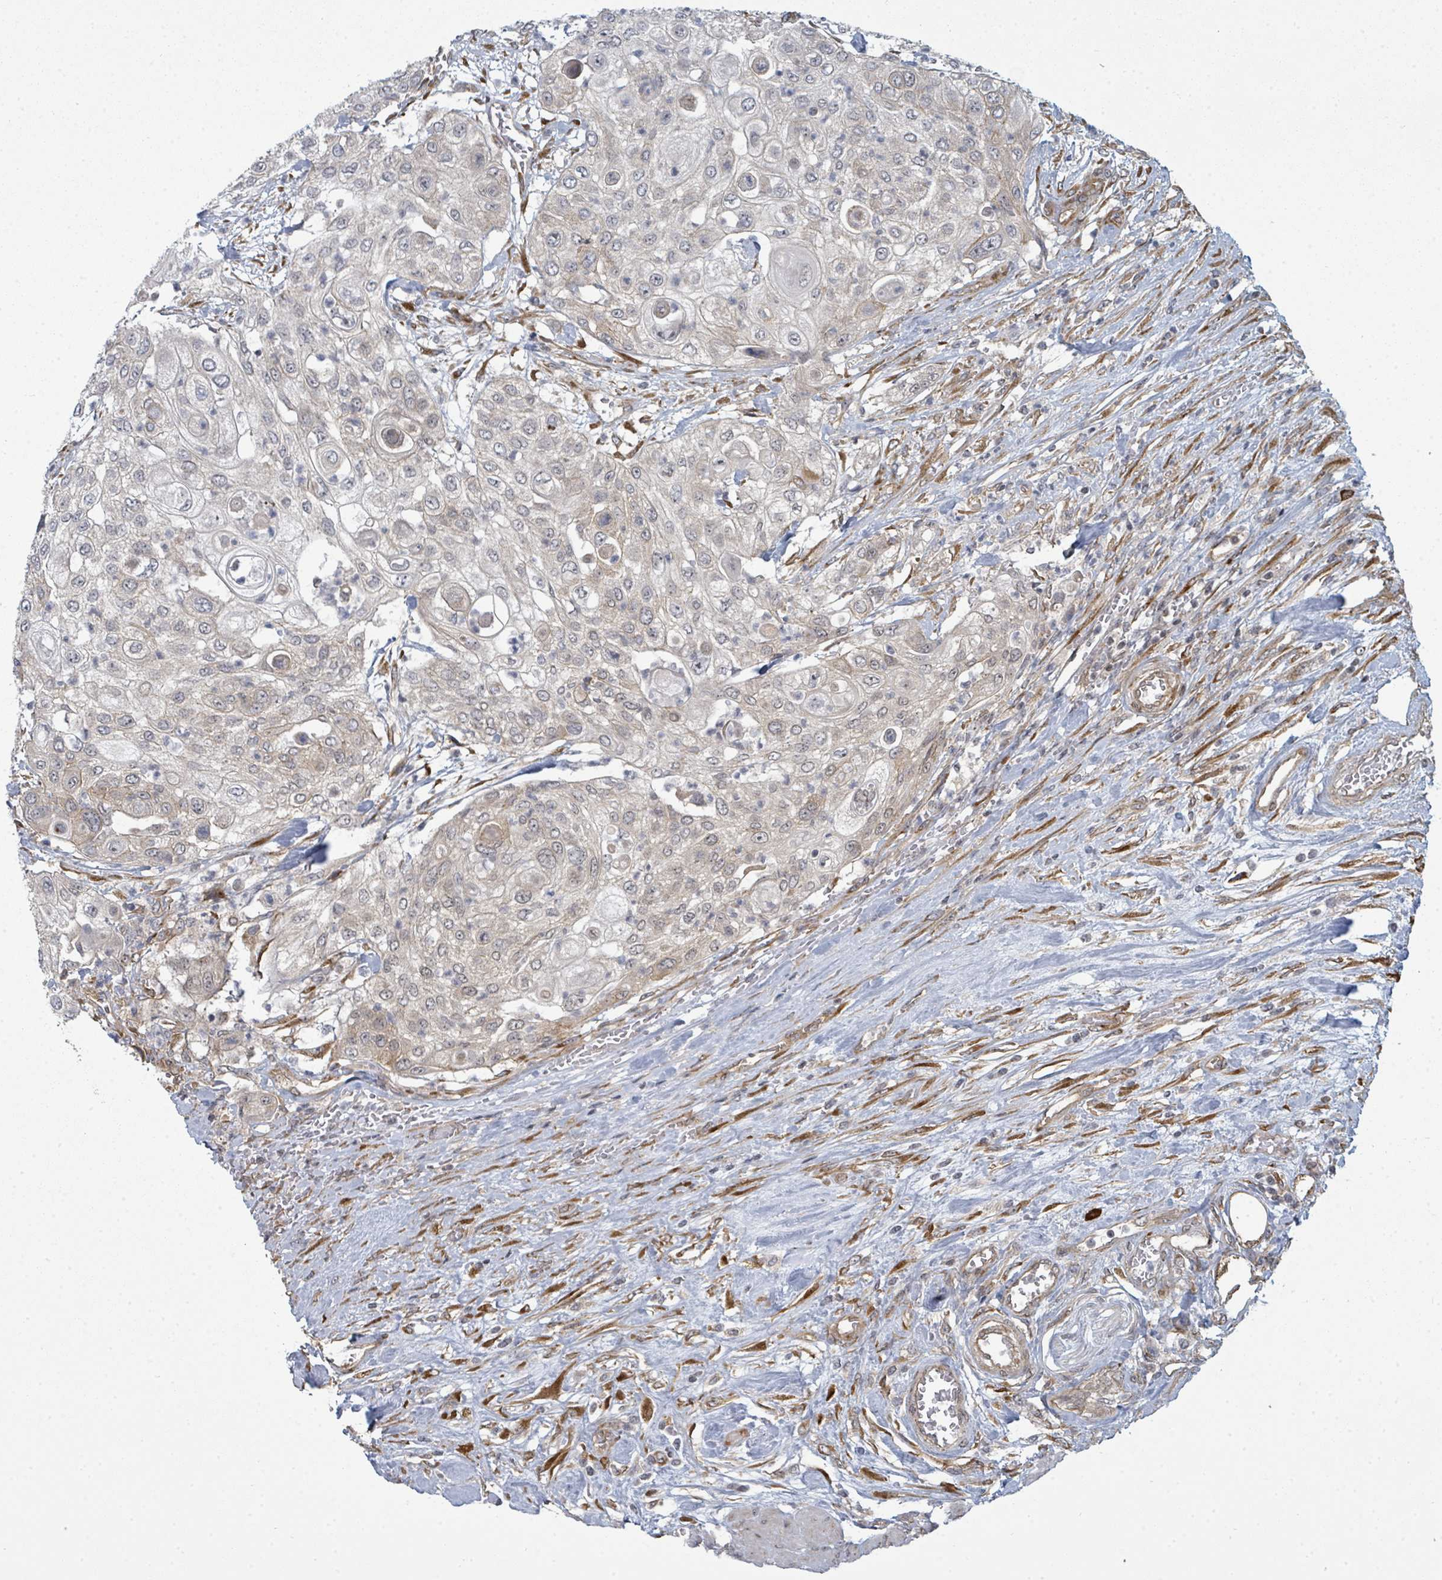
{"staining": {"intensity": "negative", "quantity": "none", "location": "none"}, "tissue": "urothelial cancer", "cell_type": "Tumor cells", "image_type": "cancer", "snomed": [{"axis": "morphology", "description": "Urothelial carcinoma, High grade"}, {"axis": "topography", "description": "Urinary bladder"}], "caption": "Immunohistochemistry (IHC) micrograph of neoplastic tissue: human urothelial cancer stained with DAB (3,3'-diaminobenzidine) reveals no significant protein expression in tumor cells.", "gene": "PSMG2", "patient": {"sex": "female", "age": 79}}